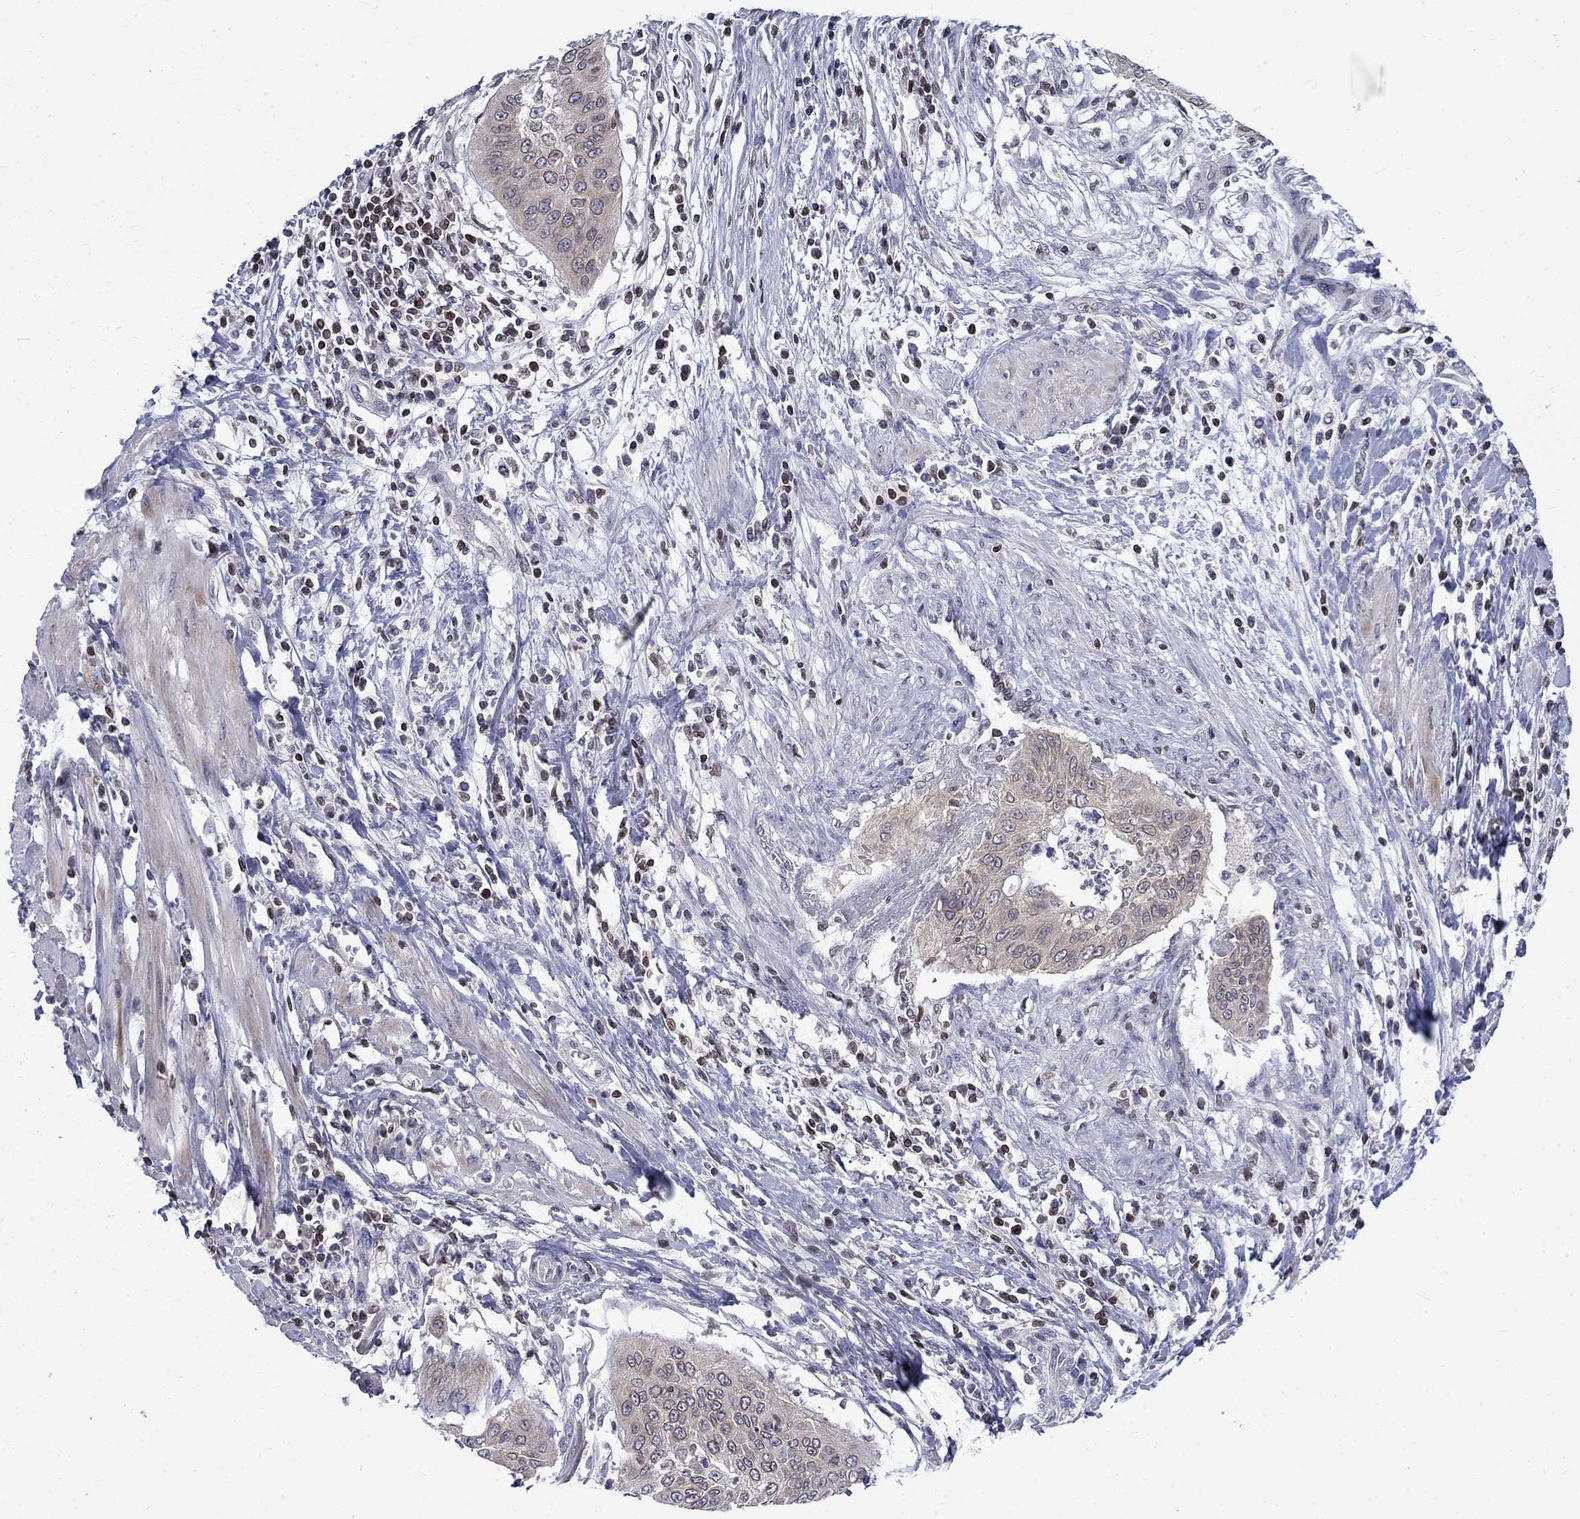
{"staining": {"intensity": "negative", "quantity": "none", "location": "none"}, "tissue": "cervical cancer", "cell_type": "Tumor cells", "image_type": "cancer", "snomed": [{"axis": "morphology", "description": "Squamous cell carcinoma, NOS"}, {"axis": "topography", "description": "Cervix"}], "caption": "Immunohistochemical staining of cervical squamous cell carcinoma shows no significant staining in tumor cells.", "gene": "SLA", "patient": {"sex": "female", "age": 39}}